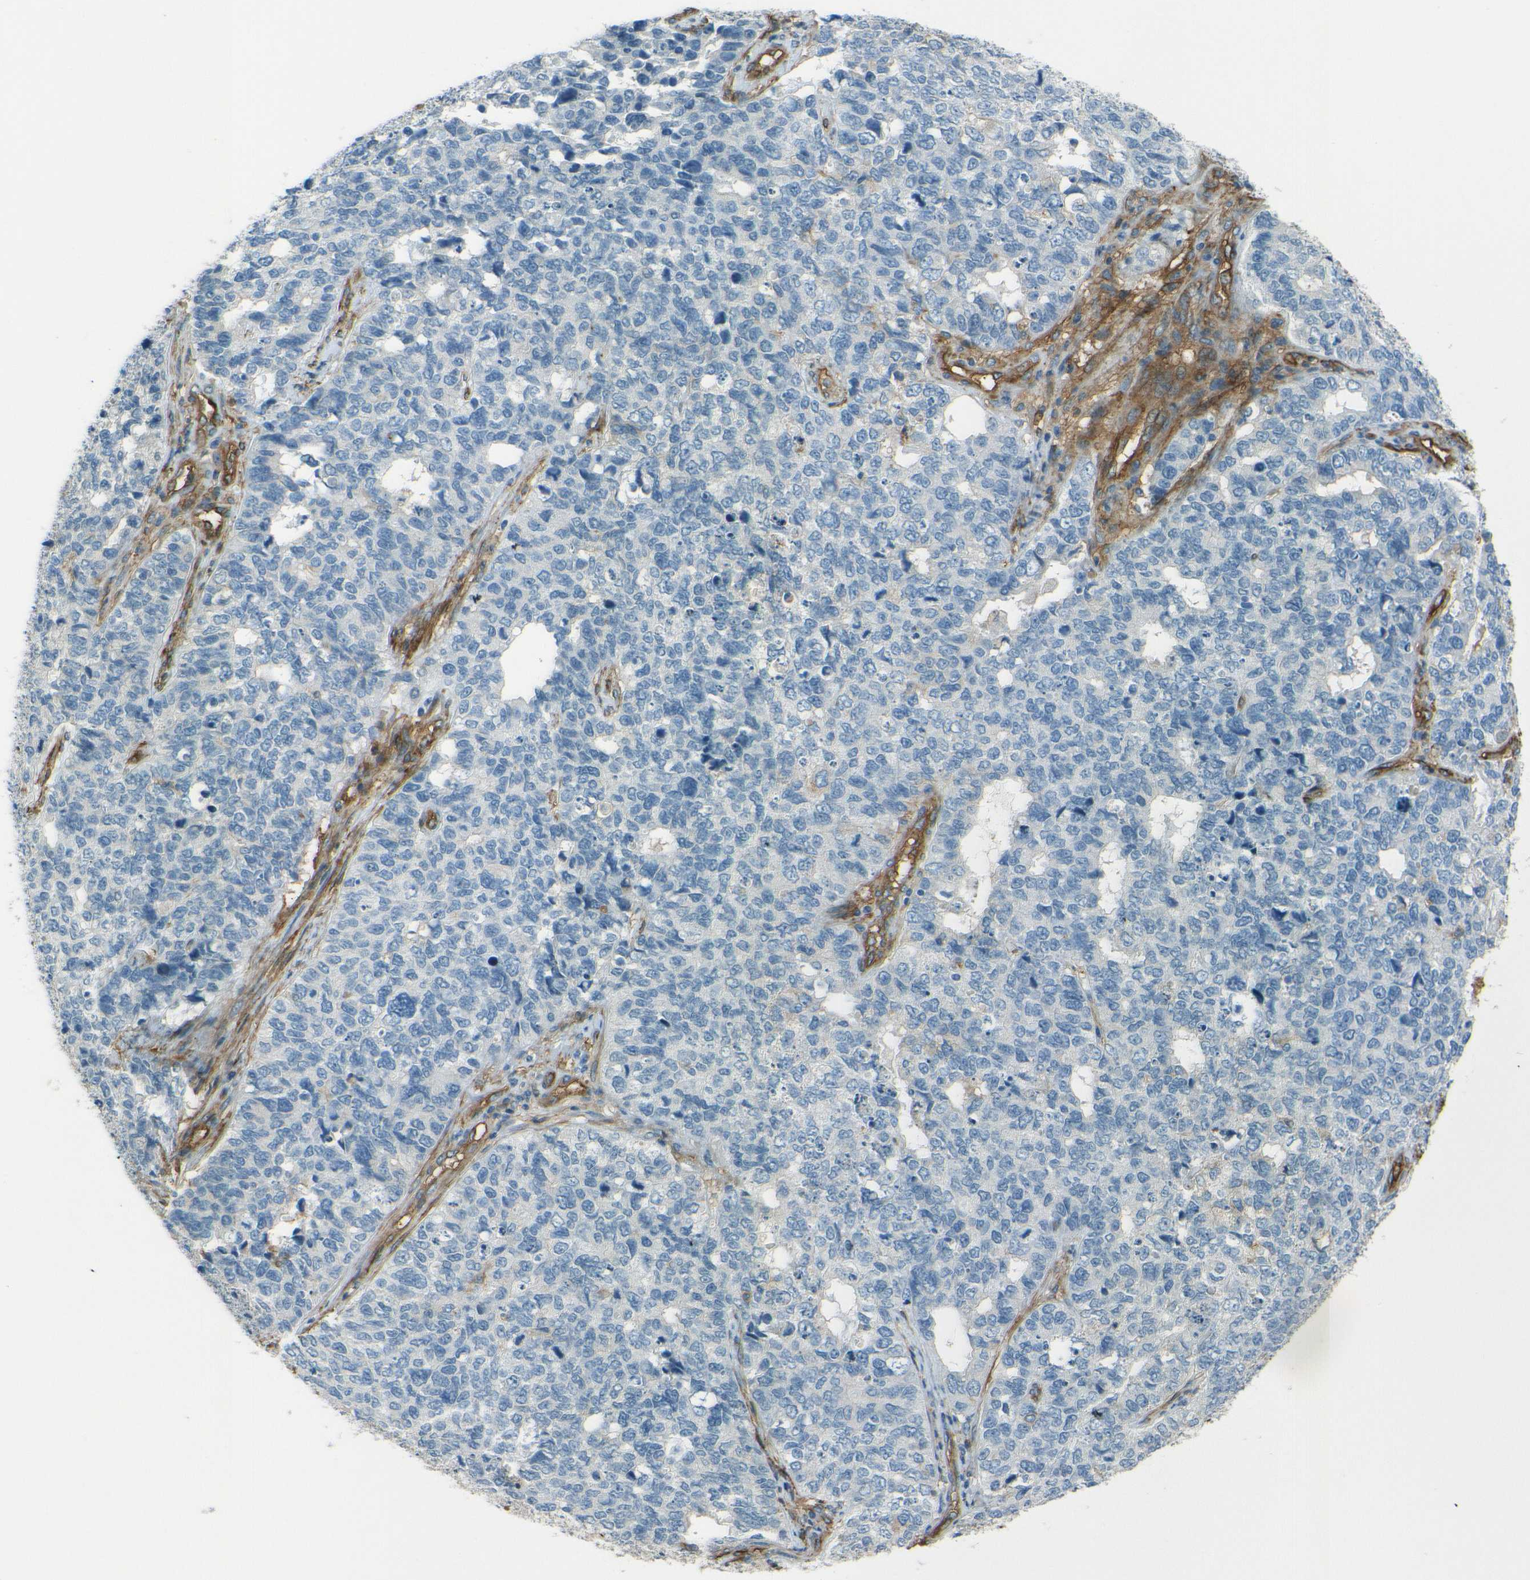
{"staining": {"intensity": "negative", "quantity": "none", "location": "none"}, "tissue": "cervical cancer", "cell_type": "Tumor cells", "image_type": "cancer", "snomed": [{"axis": "morphology", "description": "Squamous cell carcinoma, NOS"}, {"axis": "topography", "description": "Cervix"}], "caption": "Cervical cancer was stained to show a protein in brown. There is no significant staining in tumor cells.", "gene": "ENTPD1", "patient": {"sex": "female", "age": 63}}